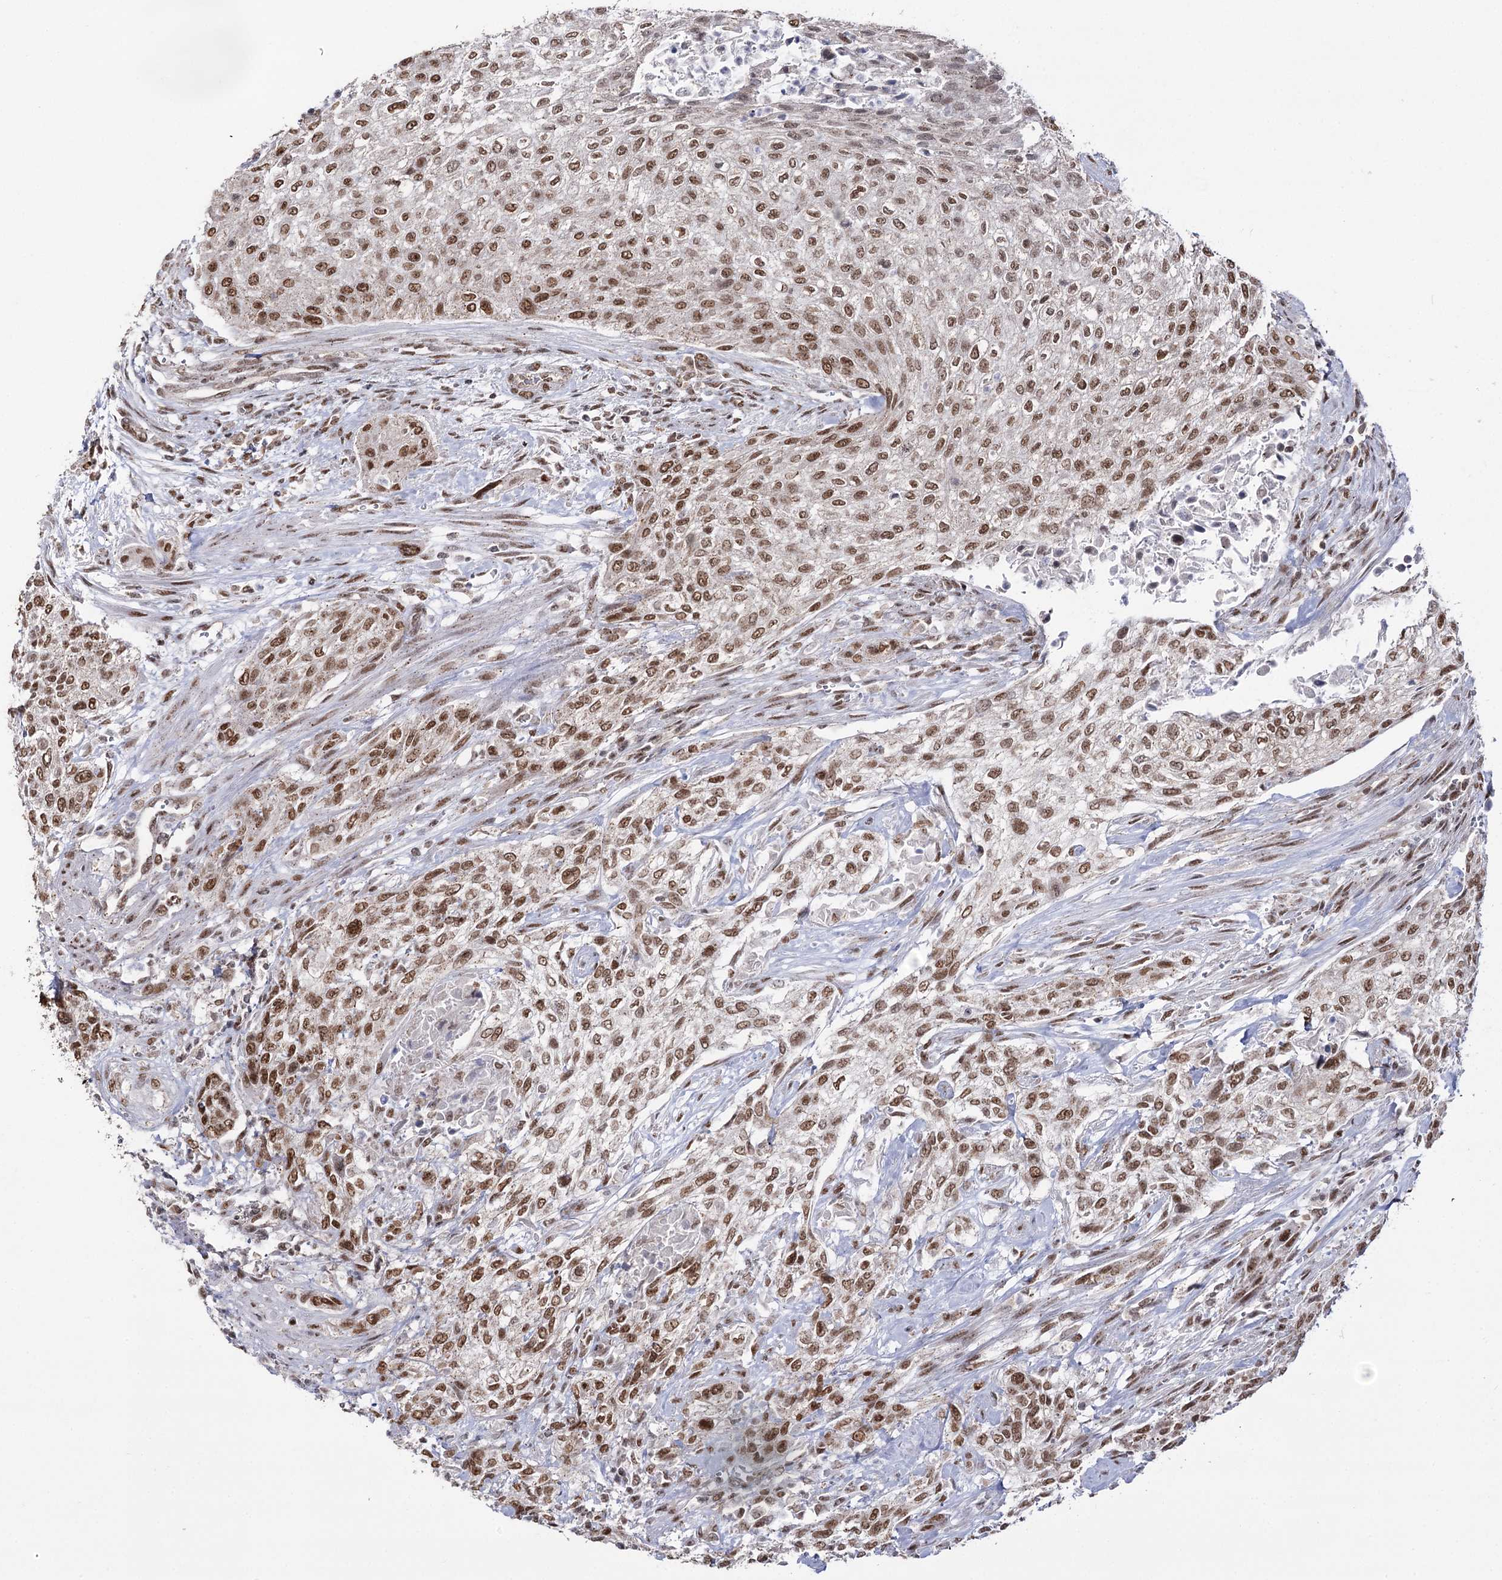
{"staining": {"intensity": "moderate", "quantity": ">75%", "location": "nuclear"}, "tissue": "urothelial cancer", "cell_type": "Tumor cells", "image_type": "cancer", "snomed": [{"axis": "morphology", "description": "Urothelial carcinoma, High grade"}, {"axis": "topography", "description": "Urinary bladder"}], "caption": "High-grade urothelial carcinoma stained with immunohistochemistry displays moderate nuclear staining in approximately >75% of tumor cells. The staining was performed using DAB (3,3'-diaminobenzidine) to visualize the protein expression in brown, while the nuclei were stained in blue with hematoxylin (Magnification: 20x).", "gene": "VGLL4", "patient": {"sex": "male", "age": 35}}